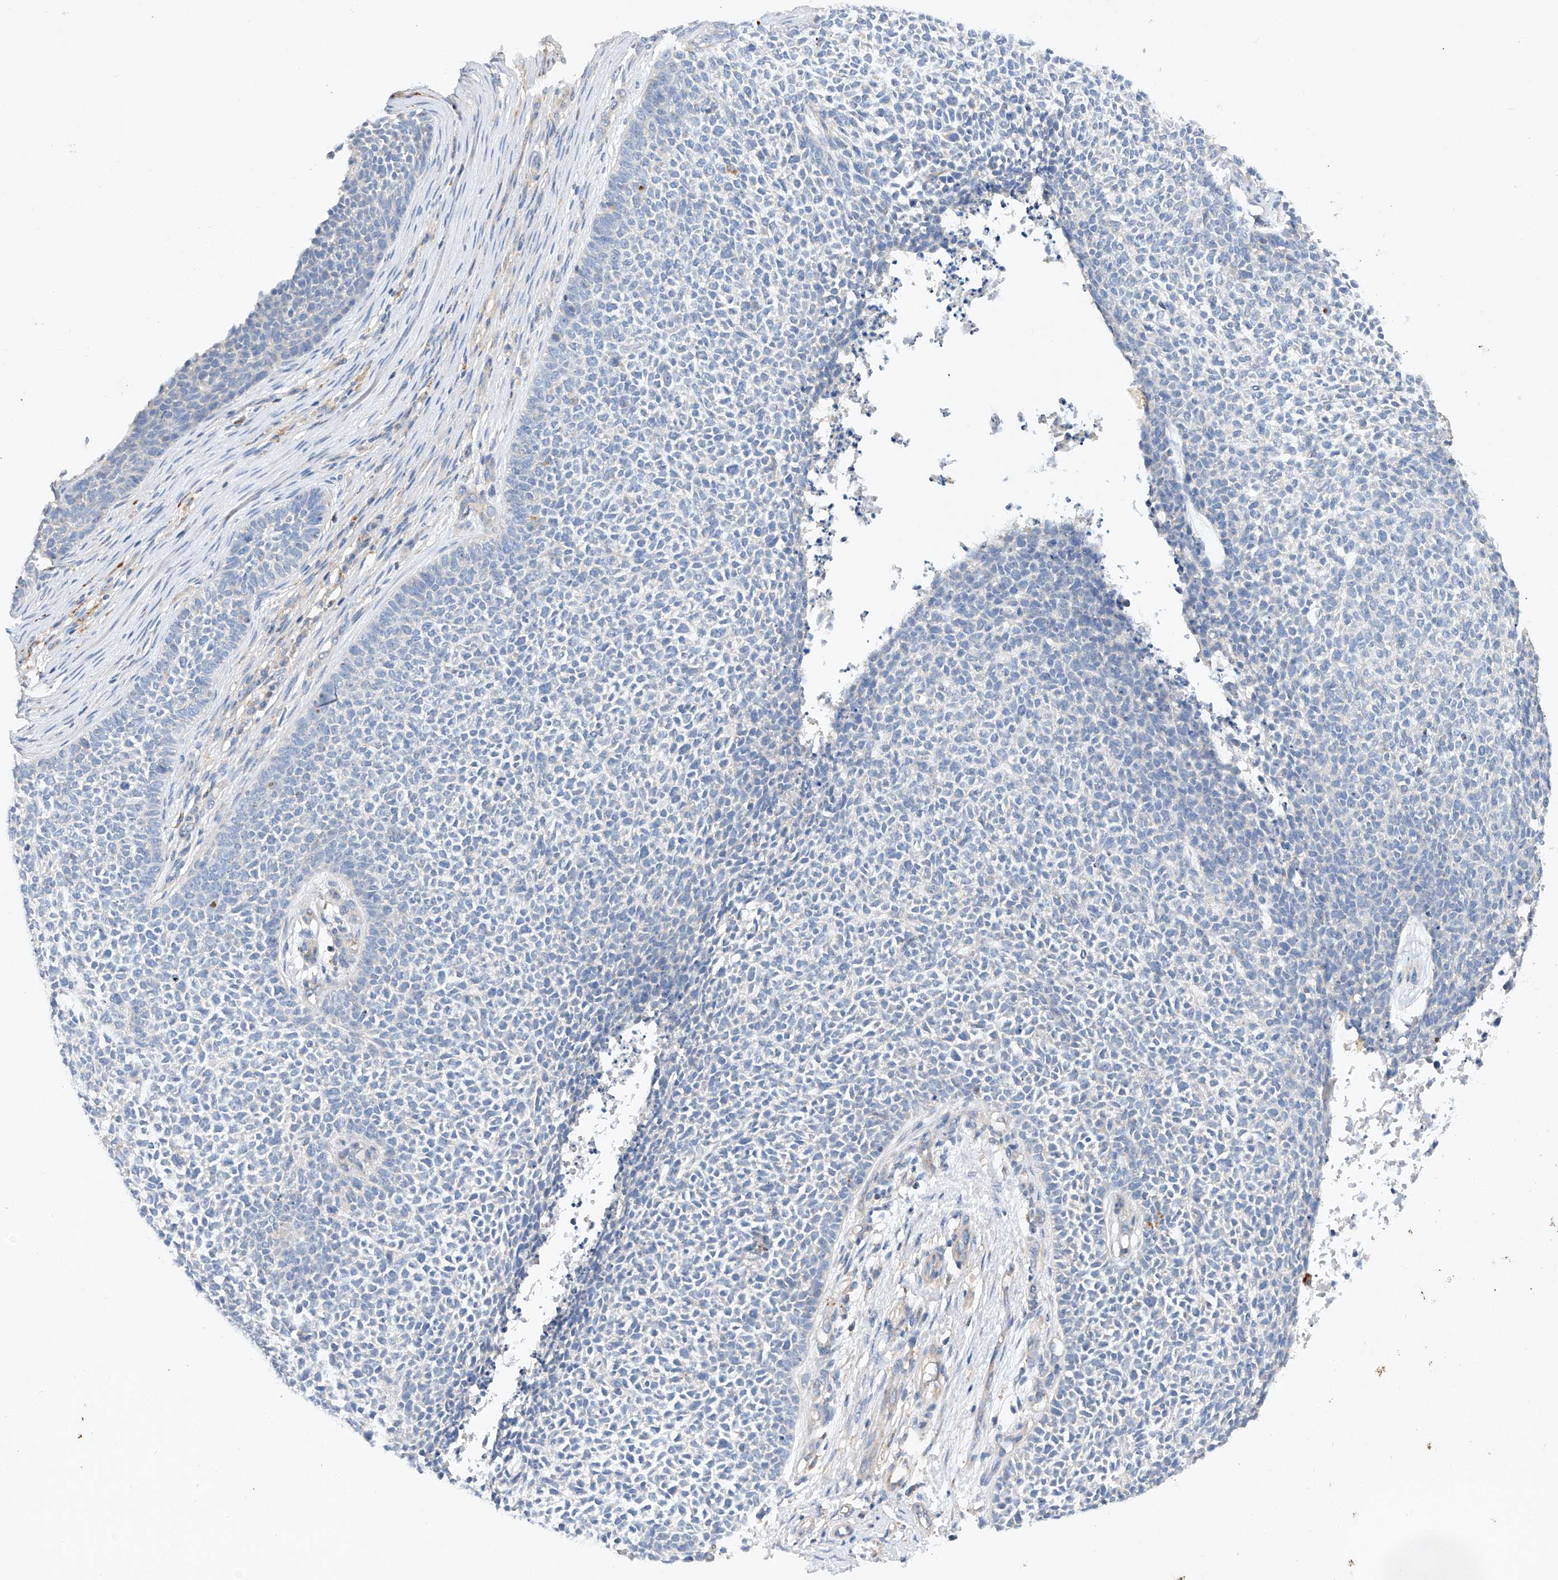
{"staining": {"intensity": "negative", "quantity": "none", "location": "none"}, "tissue": "skin cancer", "cell_type": "Tumor cells", "image_type": "cancer", "snomed": [{"axis": "morphology", "description": "Basal cell carcinoma"}, {"axis": "topography", "description": "Skin"}], "caption": "Immunohistochemistry histopathology image of neoplastic tissue: basal cell carcinoma (skin) stained with DAB (3,3'-diaminobenzidine) demonstrates no significant protein staining in tumor cells.", "gene": "AMD1", "patient": {"sex": "female", "age": 84}}